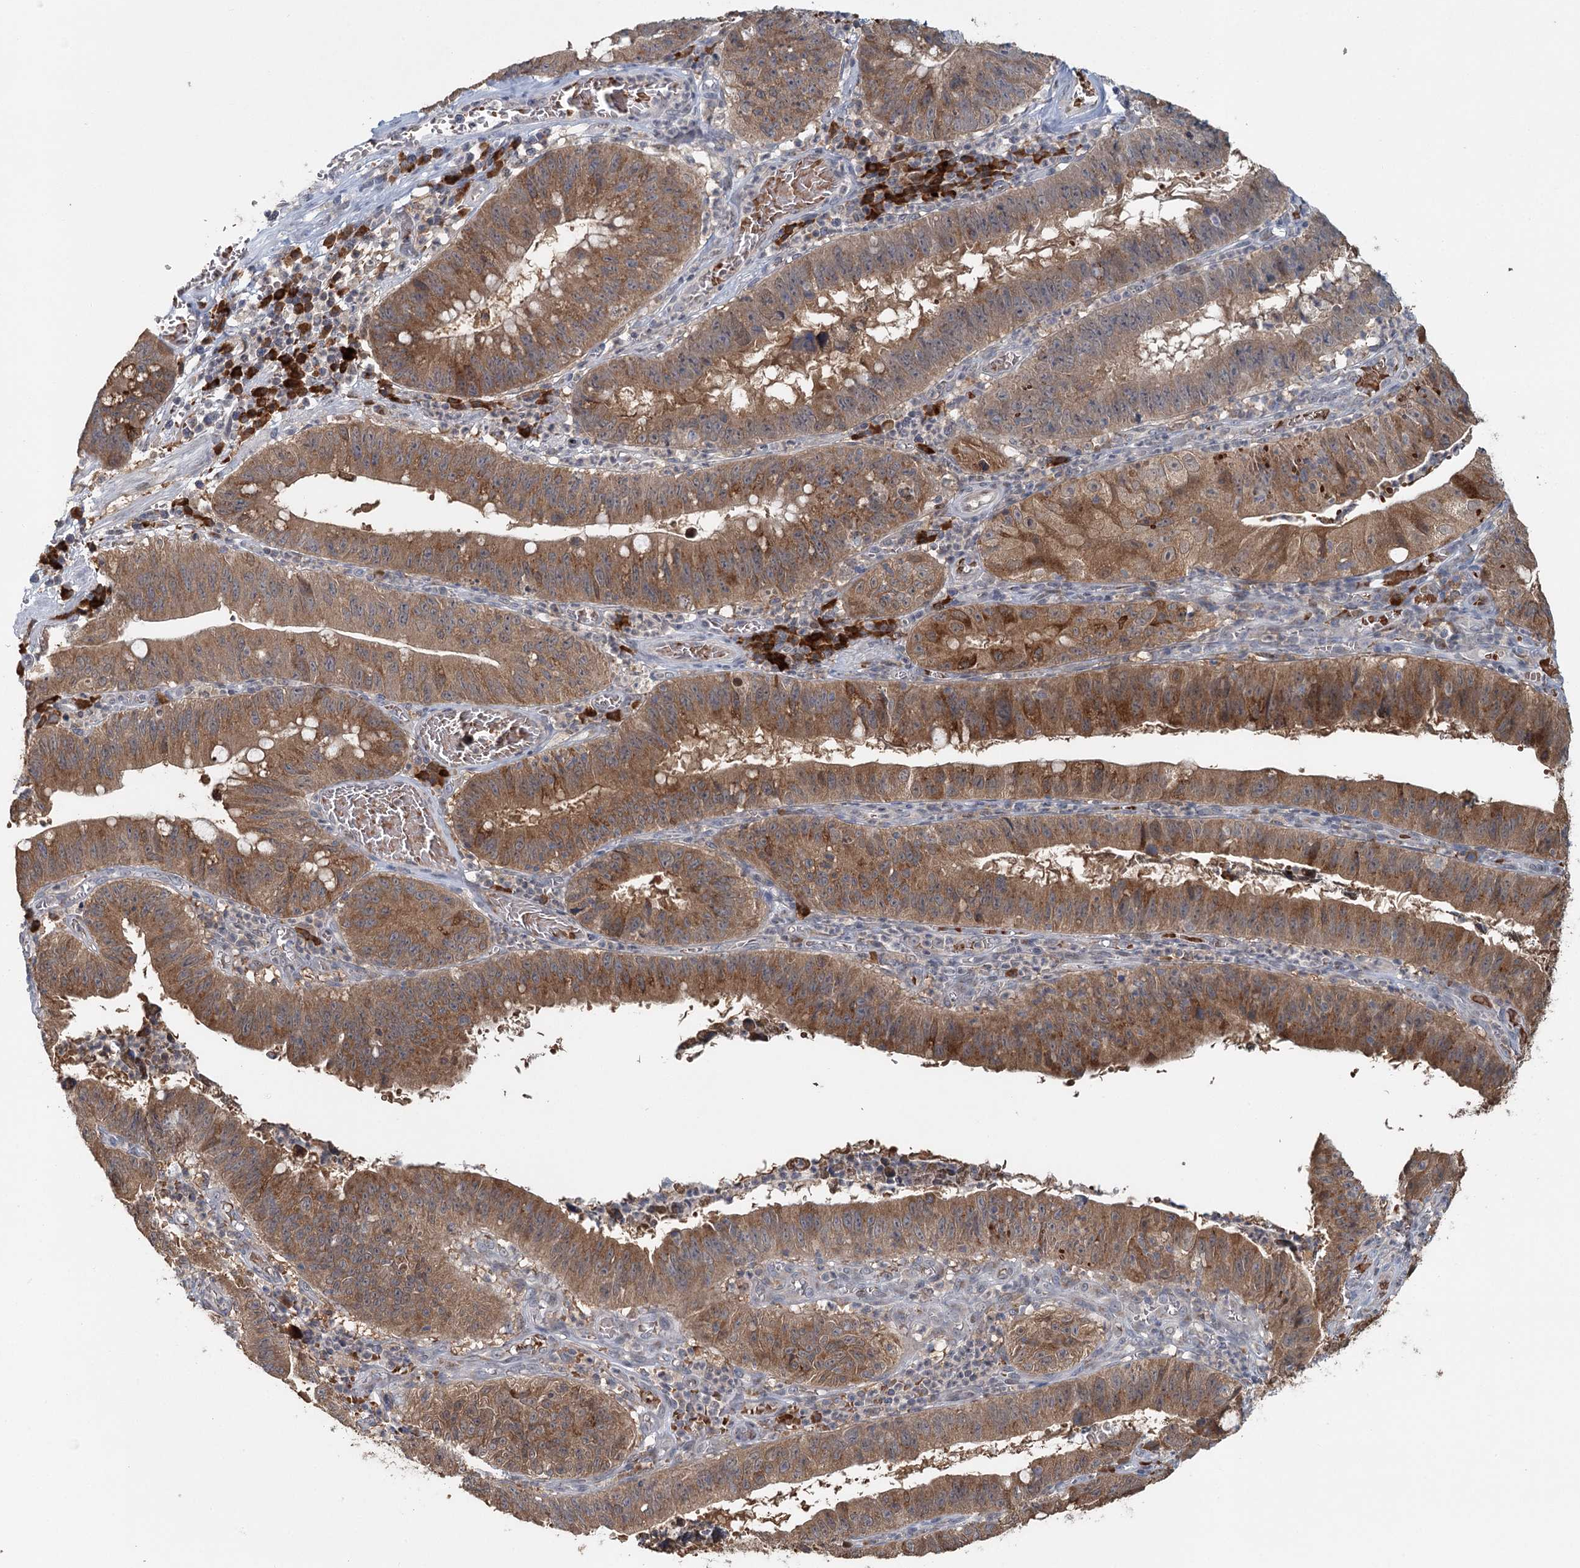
{"staining": {"intensity": "moderate", "quantity": ">75%", "location": "cytoplasmic/membranous"}, "tissue": "stomach cancer", "cell_type": "Tumor cells", "image_type": "cancer", "snomed": [{"axis": "morphology", "description": "Adenocarcinoma, NOS"}, {"axis": "topography", "description": "Stomach"}], "caption": "The histopathology image reveals a brown stain indicating the presence of a protein in the cytoplasmic/membranous of tumor cells in adenocarcinoma (stomach).", "gene": "ADK", "patient": {"sex": "male", "age": 59}}